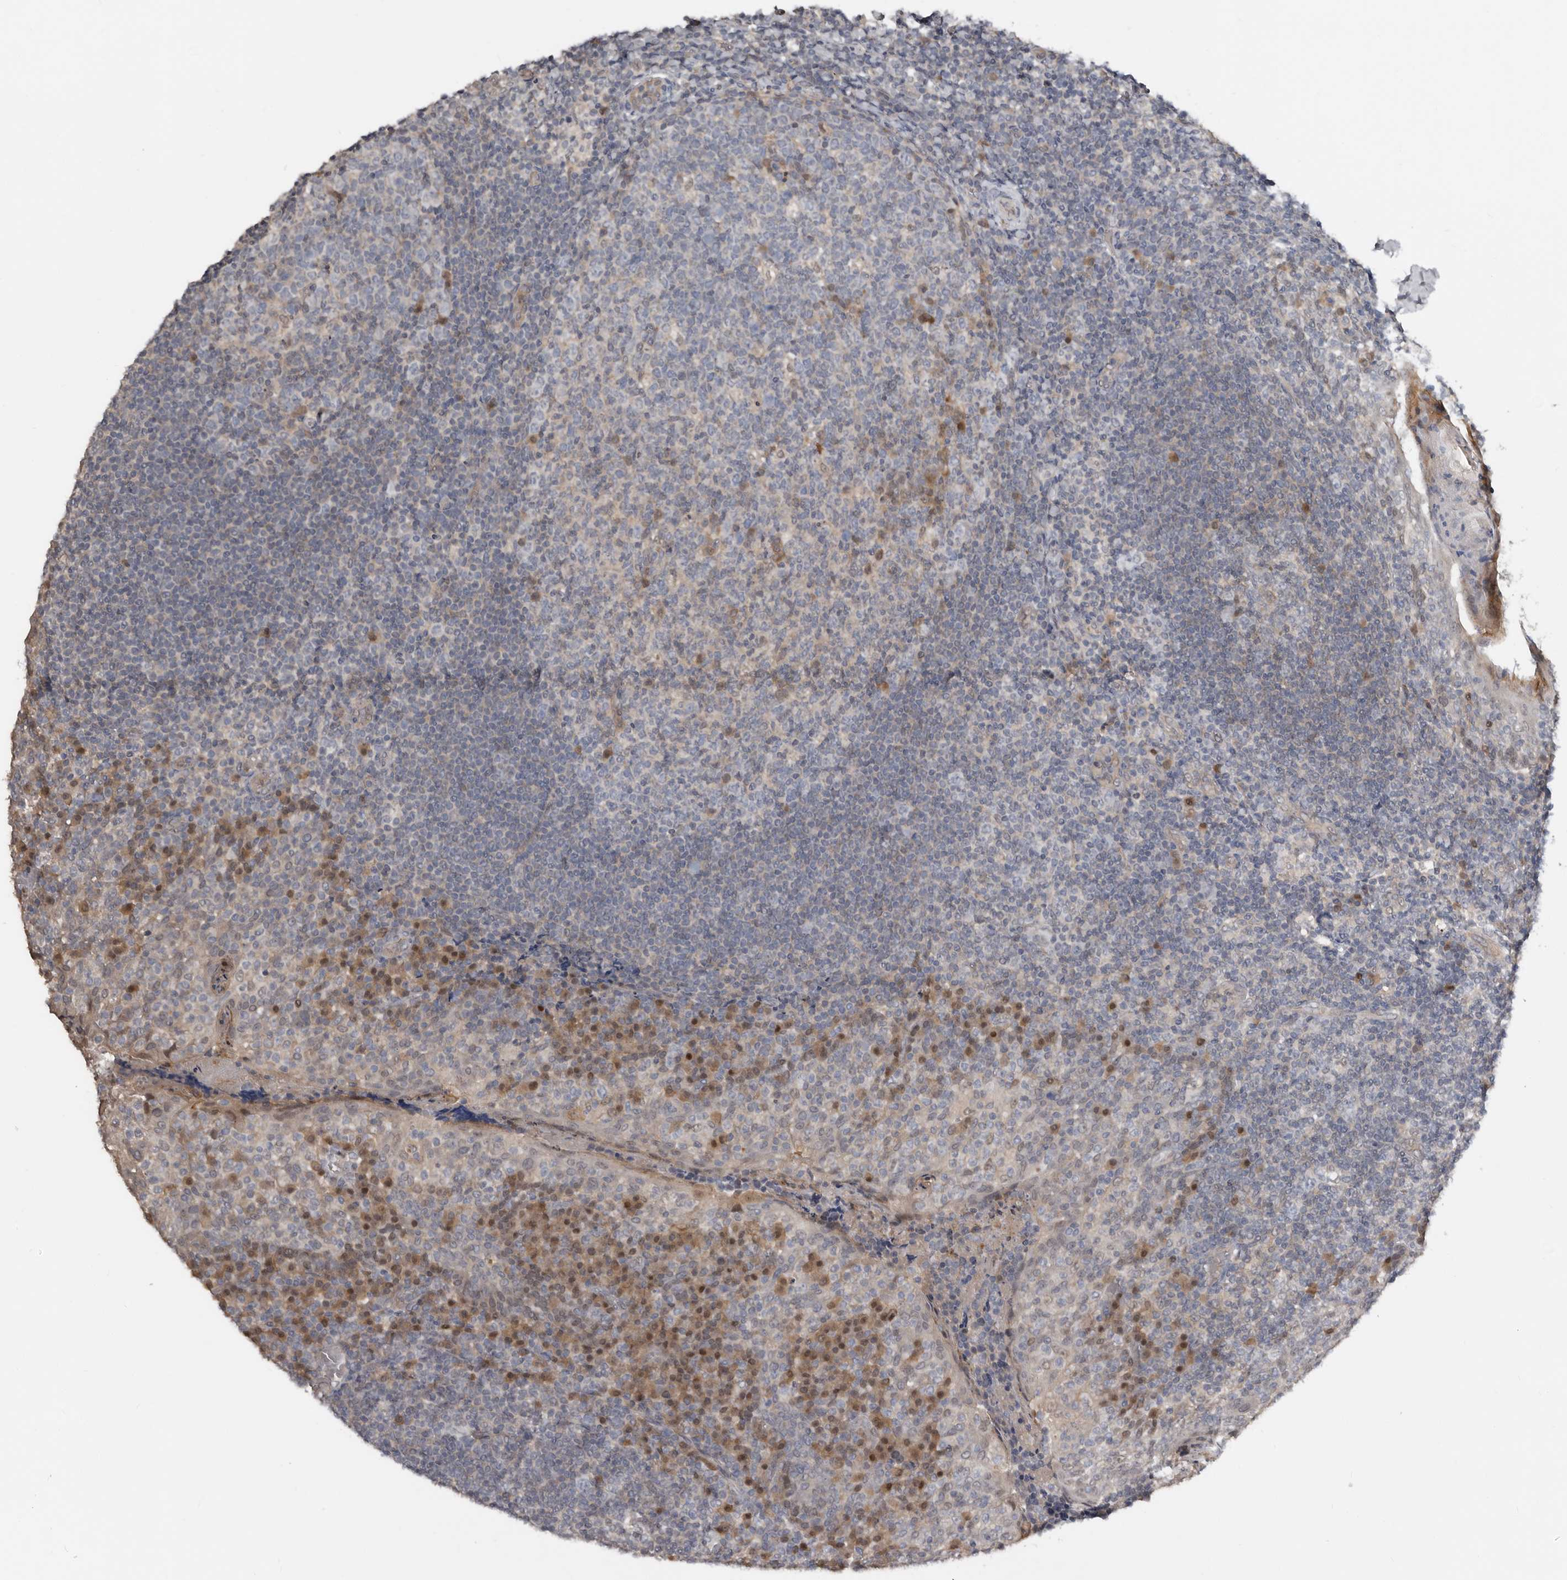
{"staining": {"intensity": "negative", "quantity": "none", "location": "none"}, "tissue": "tonsil", "cell_type": "Germinal center cells", "image_type": "normal", "snomed": [{"axis": "morphology", "description": "Normal tissue, NOS"}, {"axis": "topography", "description": "Tonsil"}], "caption": "DAB (3,3'-diaminobenzidine) immunohistochemical staining of benign tonsil displays no significant staining in germinal center cells. (Brightfield microscopy of DAB (3,3'-diaminobenzidine) immunohistochemistry at high magnification).", "gene": "RBKS", "patient": {"sex": "female", "age": 19}}